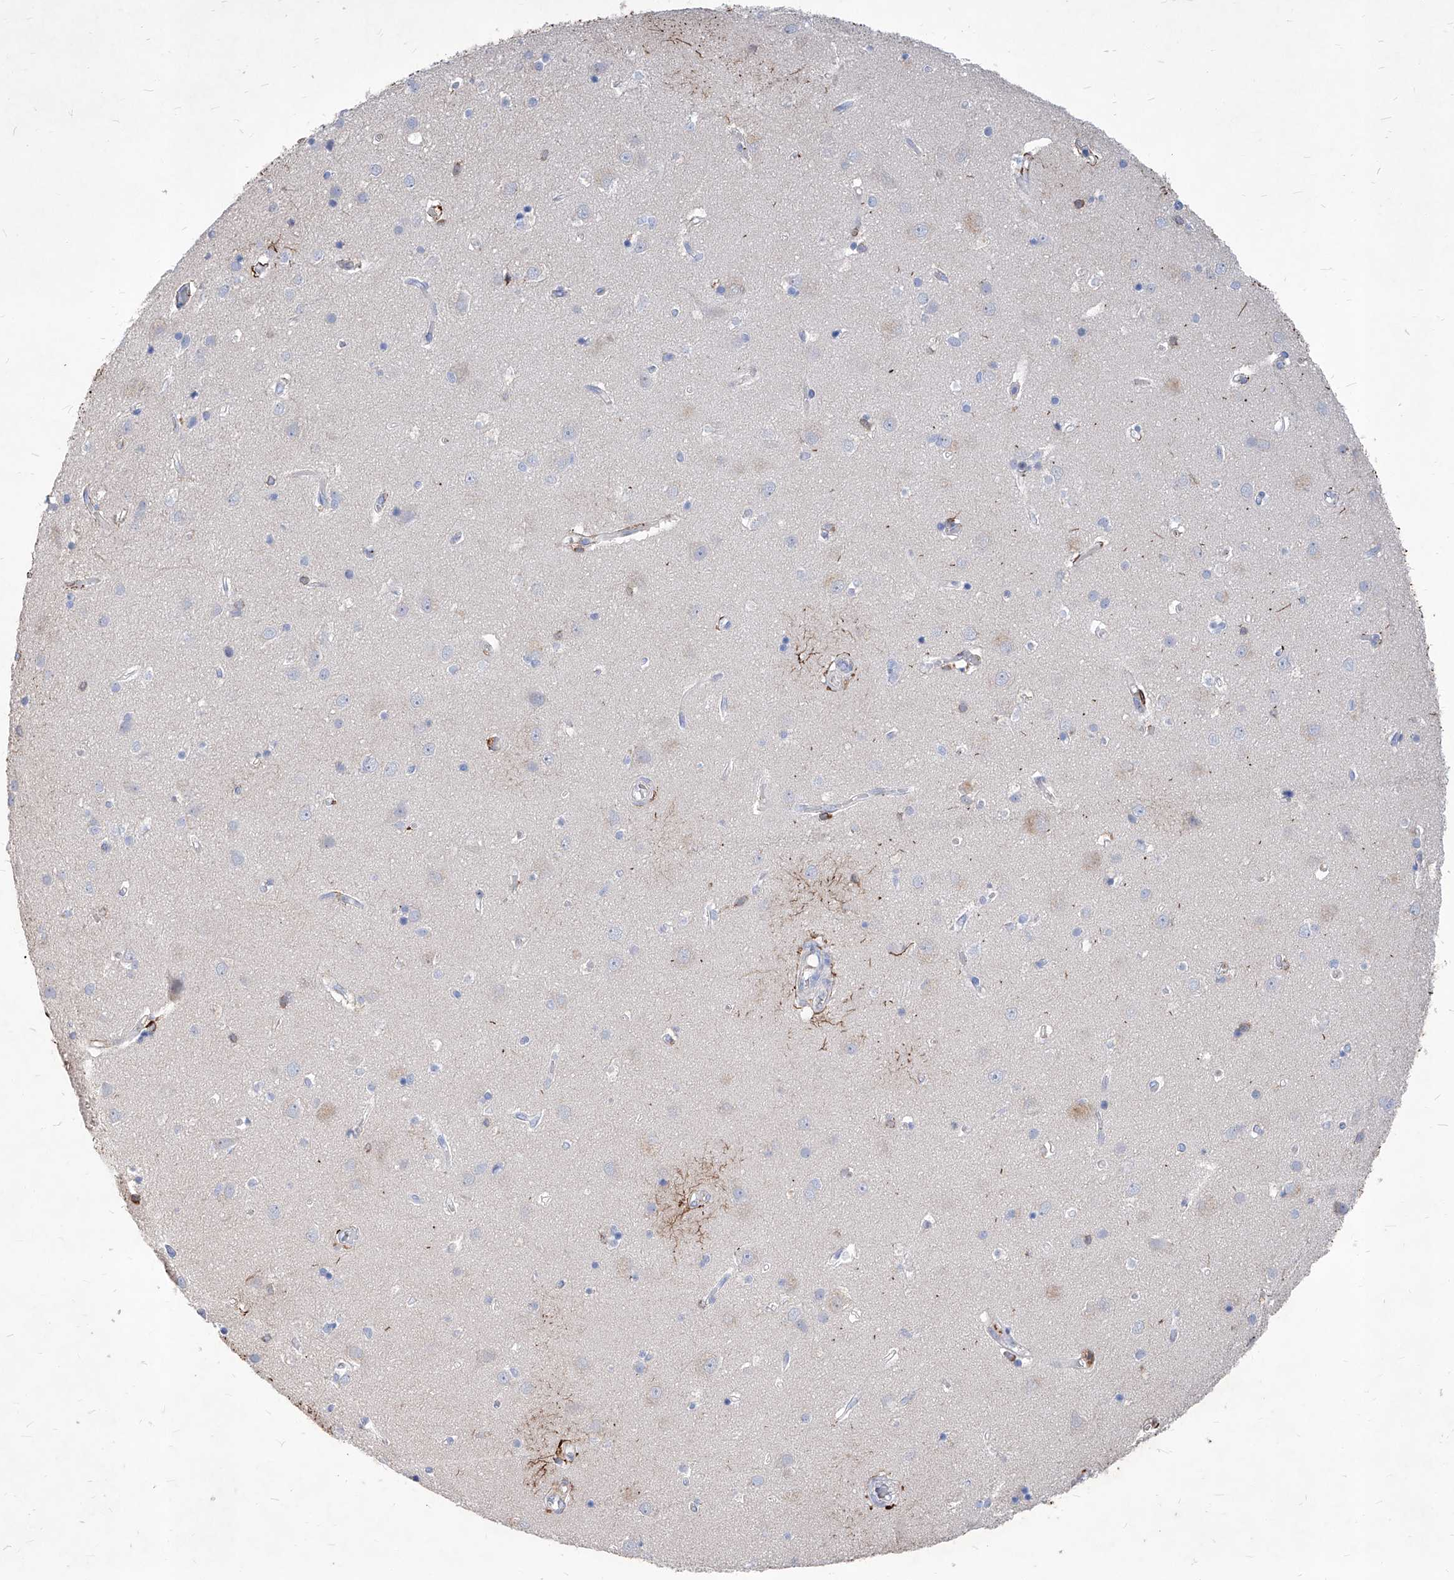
{"staining": {"intensity": "negative", "quantity": "none", "location": "none"}, "tissue": "cerebral cortex", "cell_type": "Endothelial cells", "image_type": "normal", "snomed": [{"axis": "morphology", "description": "Normal tissue, NOS"}, {"axis": "topography", "description": "Cerebral cortex"}], "caption": "Endothelial cells are negative for protein expression in unremarkable human cerebral cortex. The staining is performed using DAB brown chromogen with nuclei counter-stained in using hematoxylin.", "gene": "UBOX5", "patient": {"sex": "male", "age": 54}}